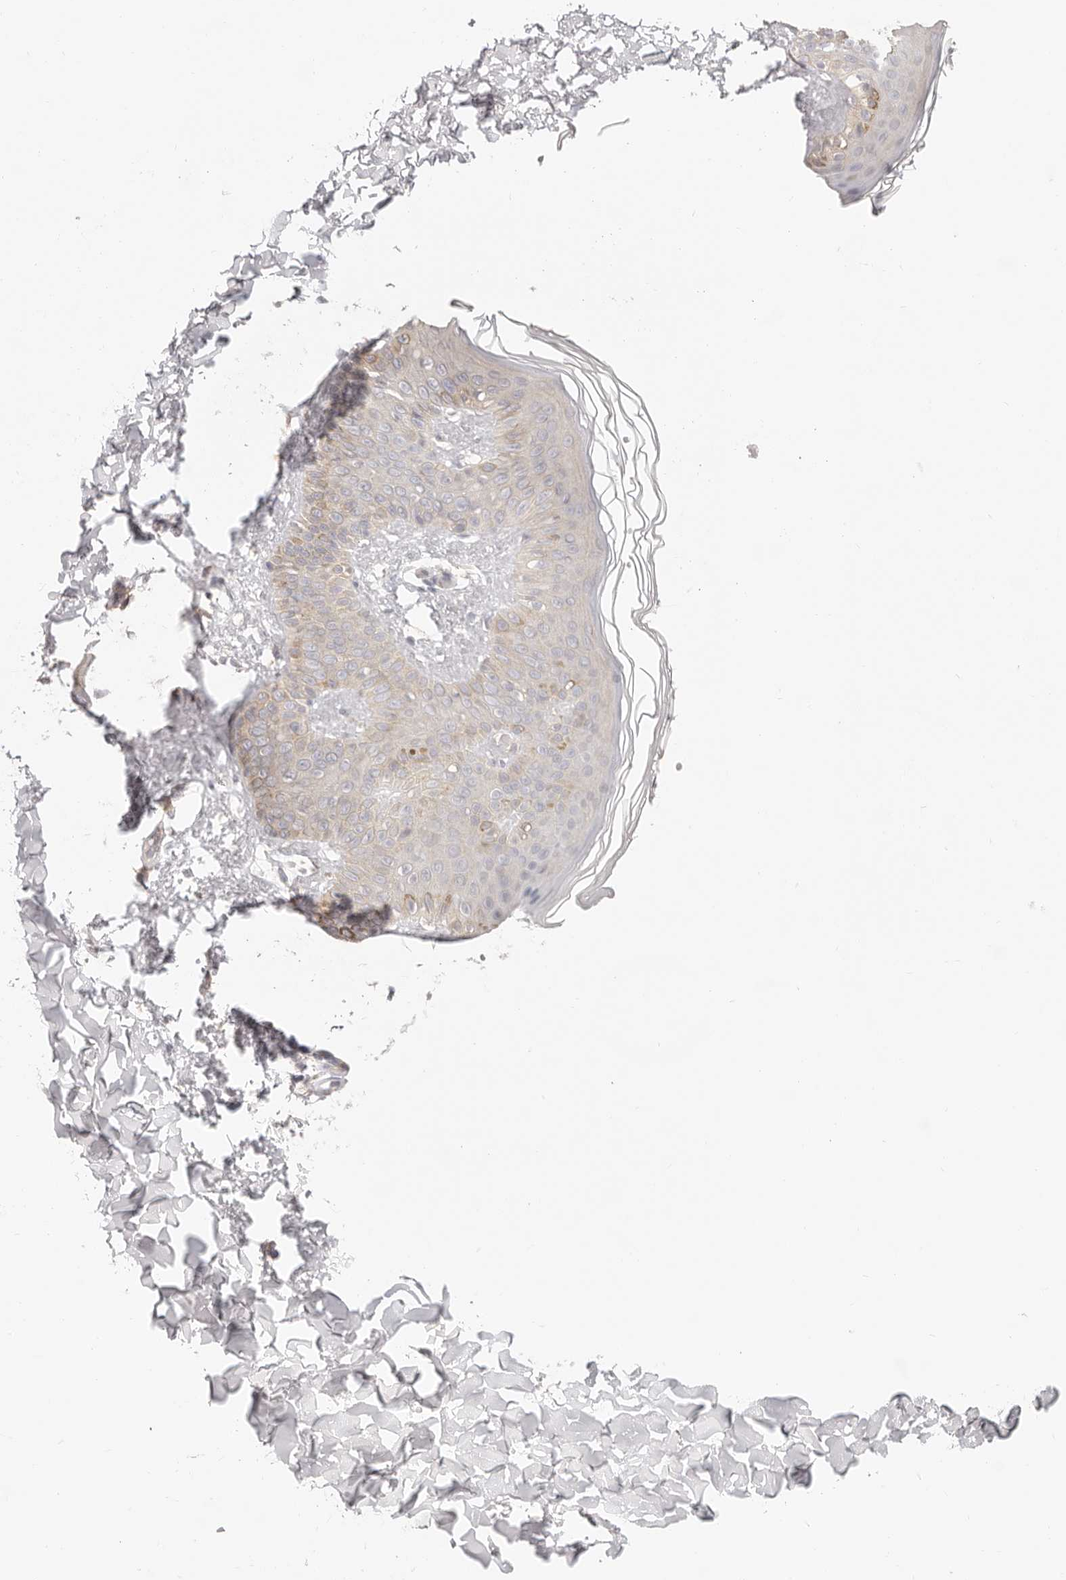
{"staining": {"intensity": "weak", "quantity": "25%-75%", "location": "cytoplasmic/membranous"}, "tissue": "skin", "cell_type": "Fibroblasts", "image_type": "normal", "snomed": [{"axis": "morphology", "description": "Normal tissue, NOS"}, {"axis": "morphology", "description": "Neoplasm, benign, NOS"}, {"axis": "topography", "description": "Skin"}, {"axis": "topography", "description": "Soft tissue"}], "caption": "Fibroblasts demonstrate low levels of weak cytoplasmic/membranous staining in about 25%-75% of cells in benign human skin.", "gene": "DTNBP1", "patient": {"sex": "male", "age": 26}}